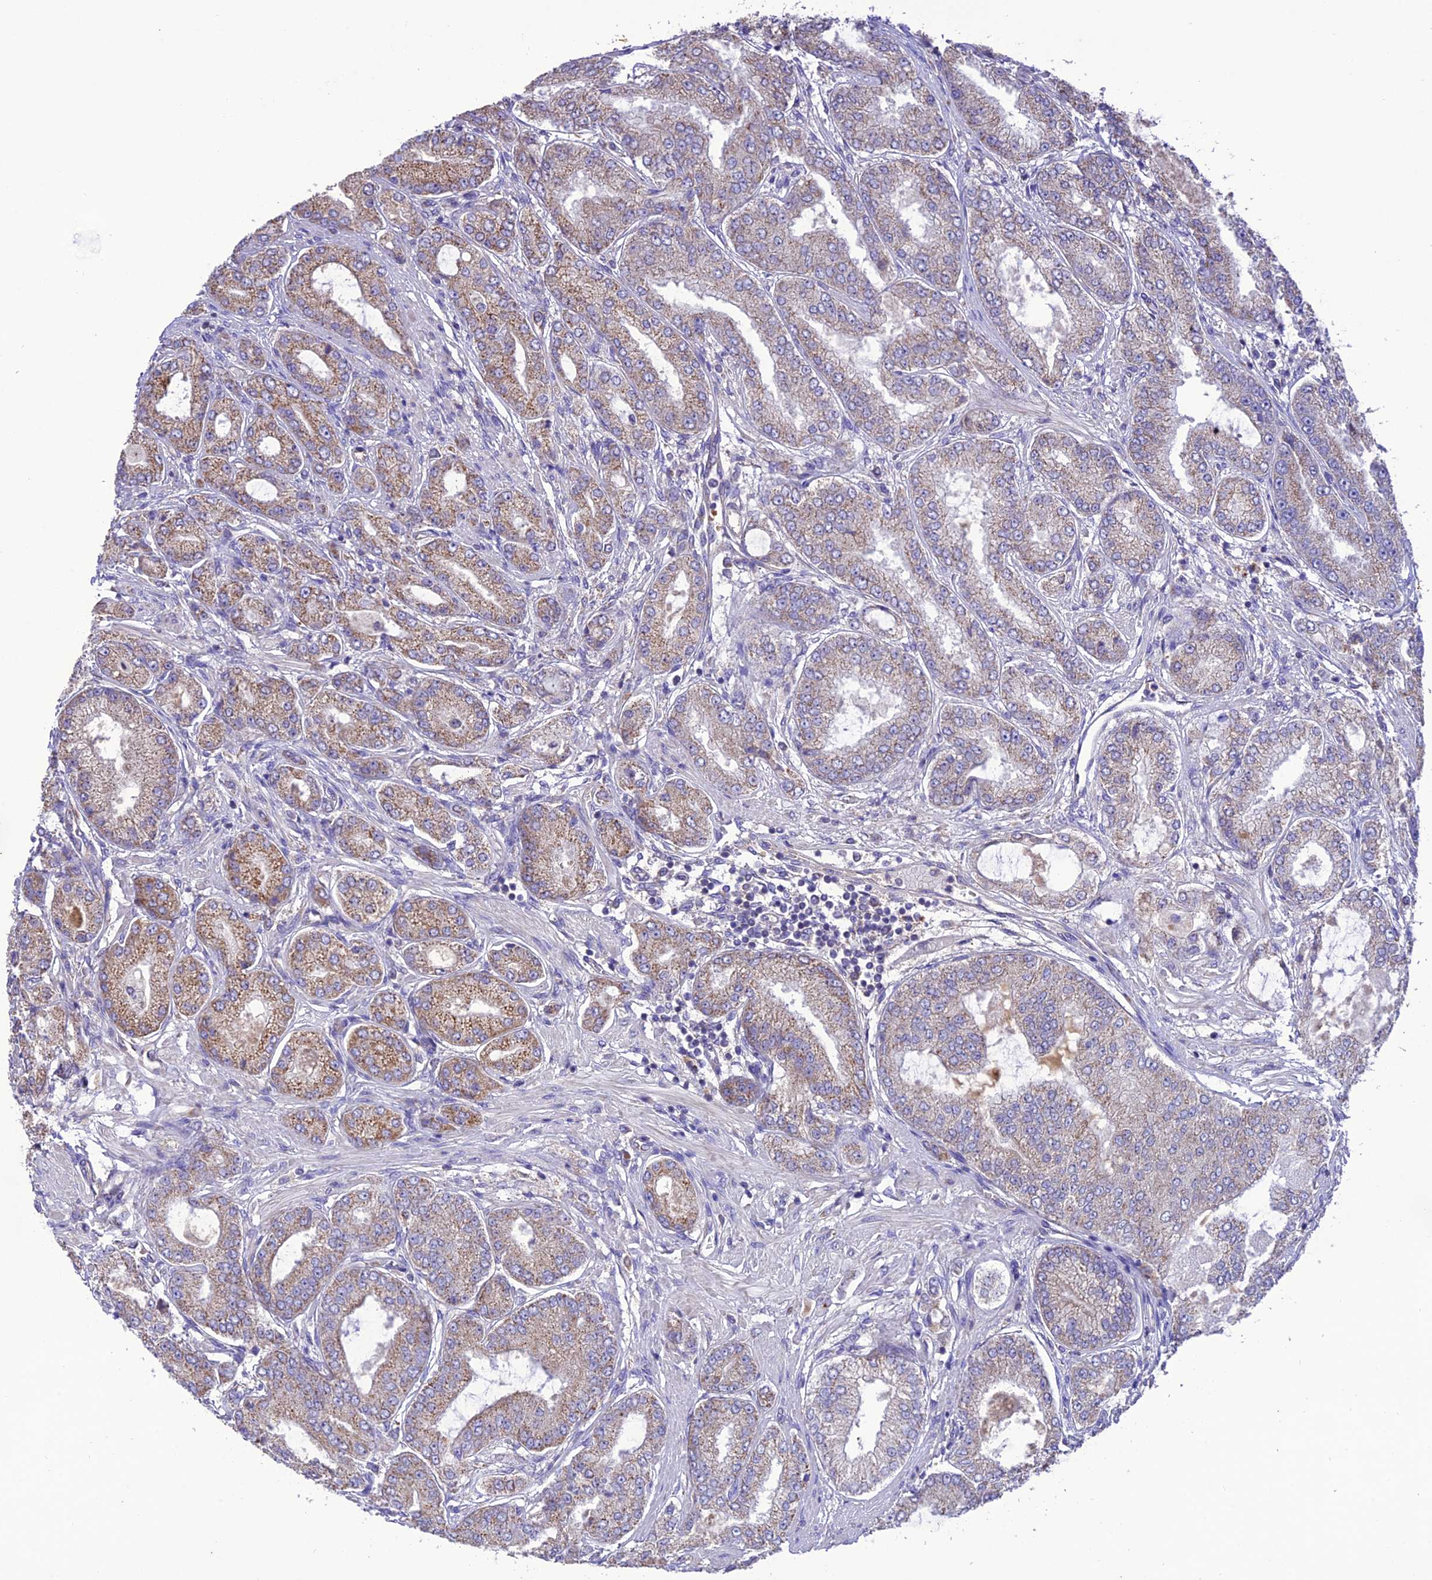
{"staining": {"intensity": "moderate", "quantity": "25%-75%", "location": "cytoplasmic/membranous"}, "tissue": "prostate cancer", "cell_type": "Tumor cells", "image_type": "cancer", "snomed": [{"axis": "morphology", "description": "Adenocarcinoma, High grade"}, {"axis": "topography", "description": "Prostate"}], "caption": "A brown stain labels moderate cytoplasmic/membranous staining of a protein in human prostate cancer tumor cells. The staining was performed using DAB (3,3'-diaminobenzidine), with brown indicating positive protein expression. Nuclei are stained blue with hematoxylin.", "gene": "NDUFAF1", "patient": {"sex": "male", "age": 71}}